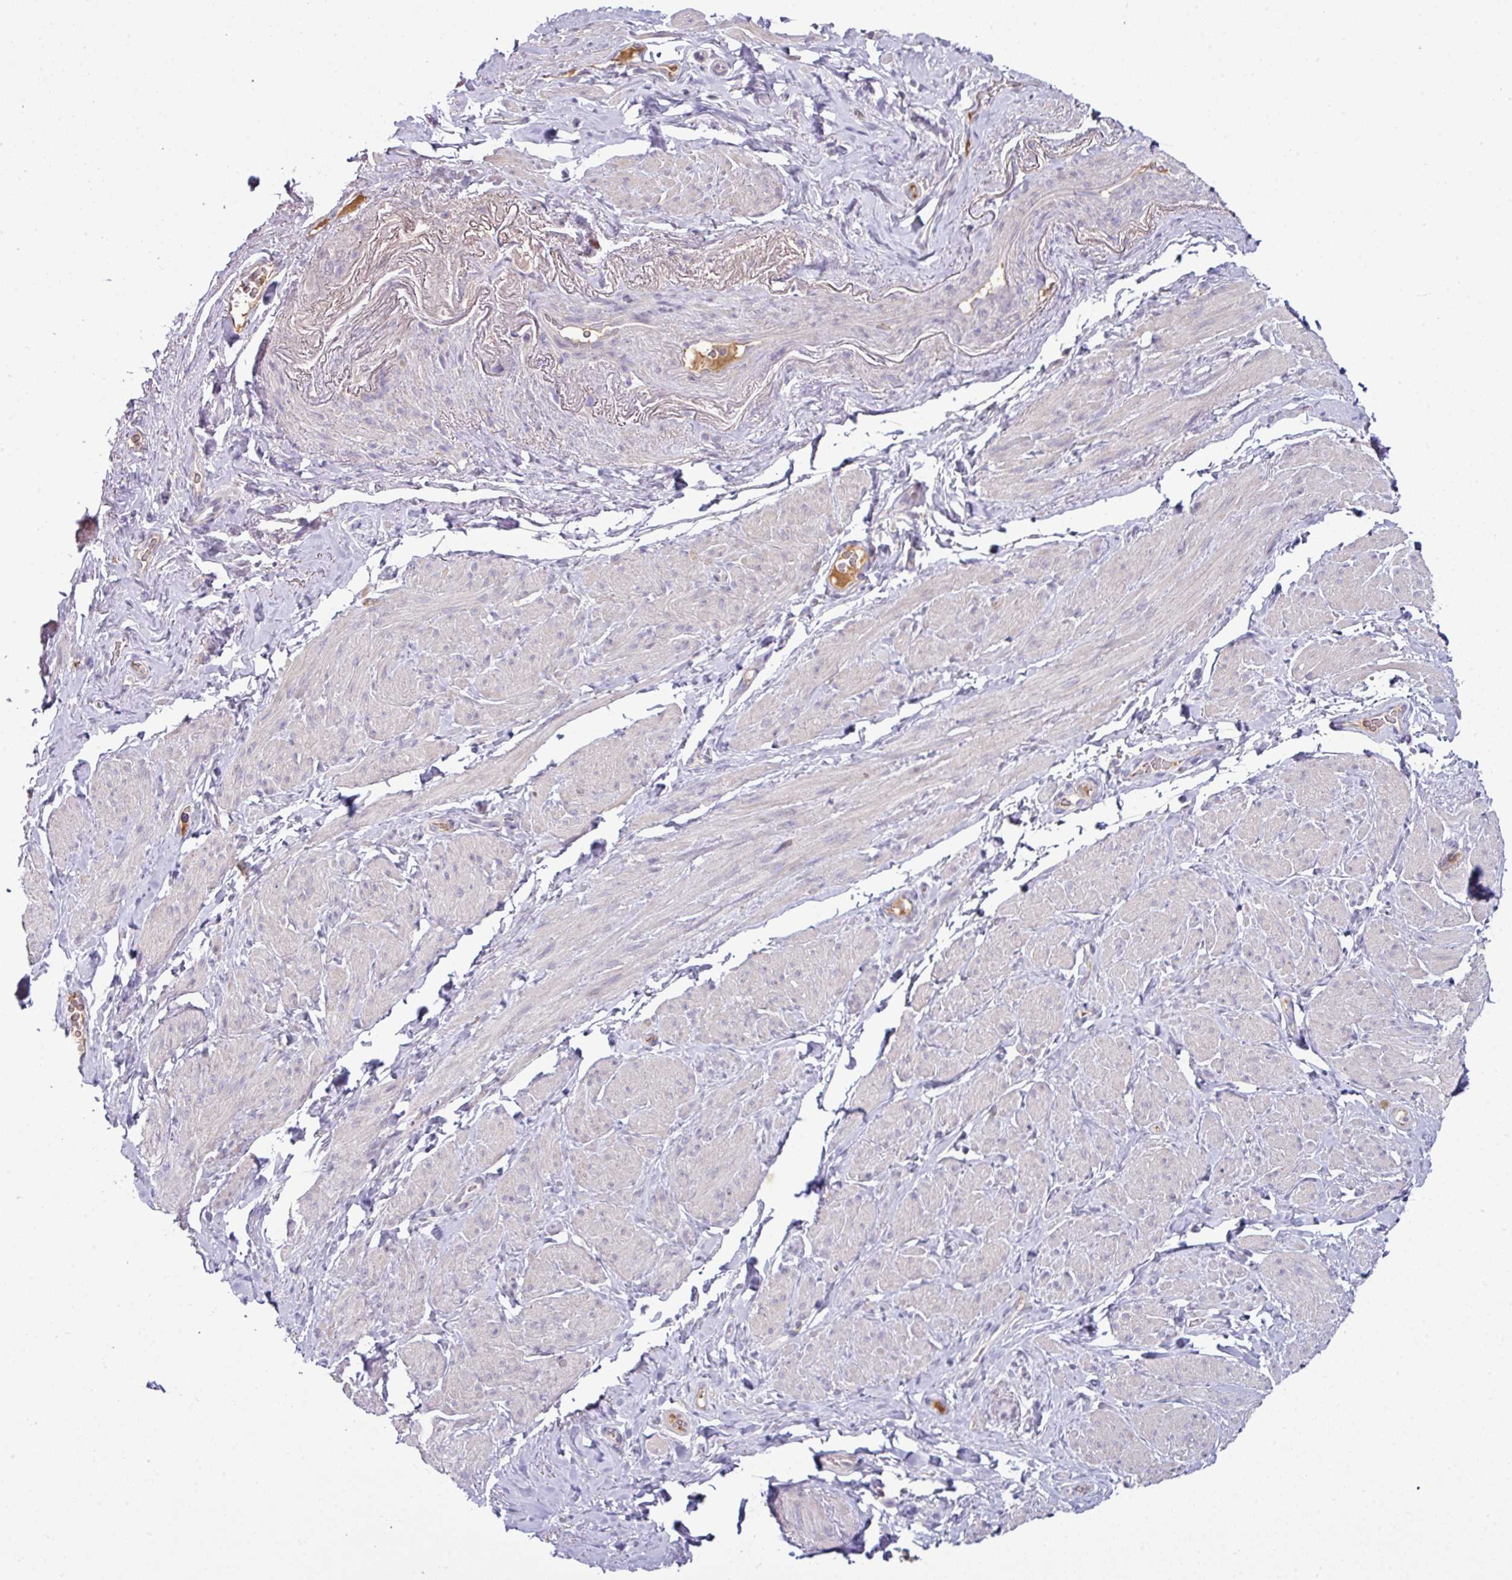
{"staining": {"intensity": "negative", "quantity": "none", "location": "none"}, "tissue": "smooth muscle", "cell_type": "Smooth muscle cells", "image_type": "normal", "snomed": [{"axis": "morphology", "description": "Normal tissue, NOS"}, {"axis": "topography", "description": "Smooth muscle"}, {"axis": "topography", "description": "Peripheral nerve tissue"}], "caption": "A micrograph of smooth muscle stained for a protein exhibits no brown staining in smooth muscle cells. (DAB (3,3'-diaminobenzidine) immunohistochemistry (IHC) with hematoxylin counter stain).", "gene": "SLAMF6", "patient": {"sex": "male", "age": 69}}